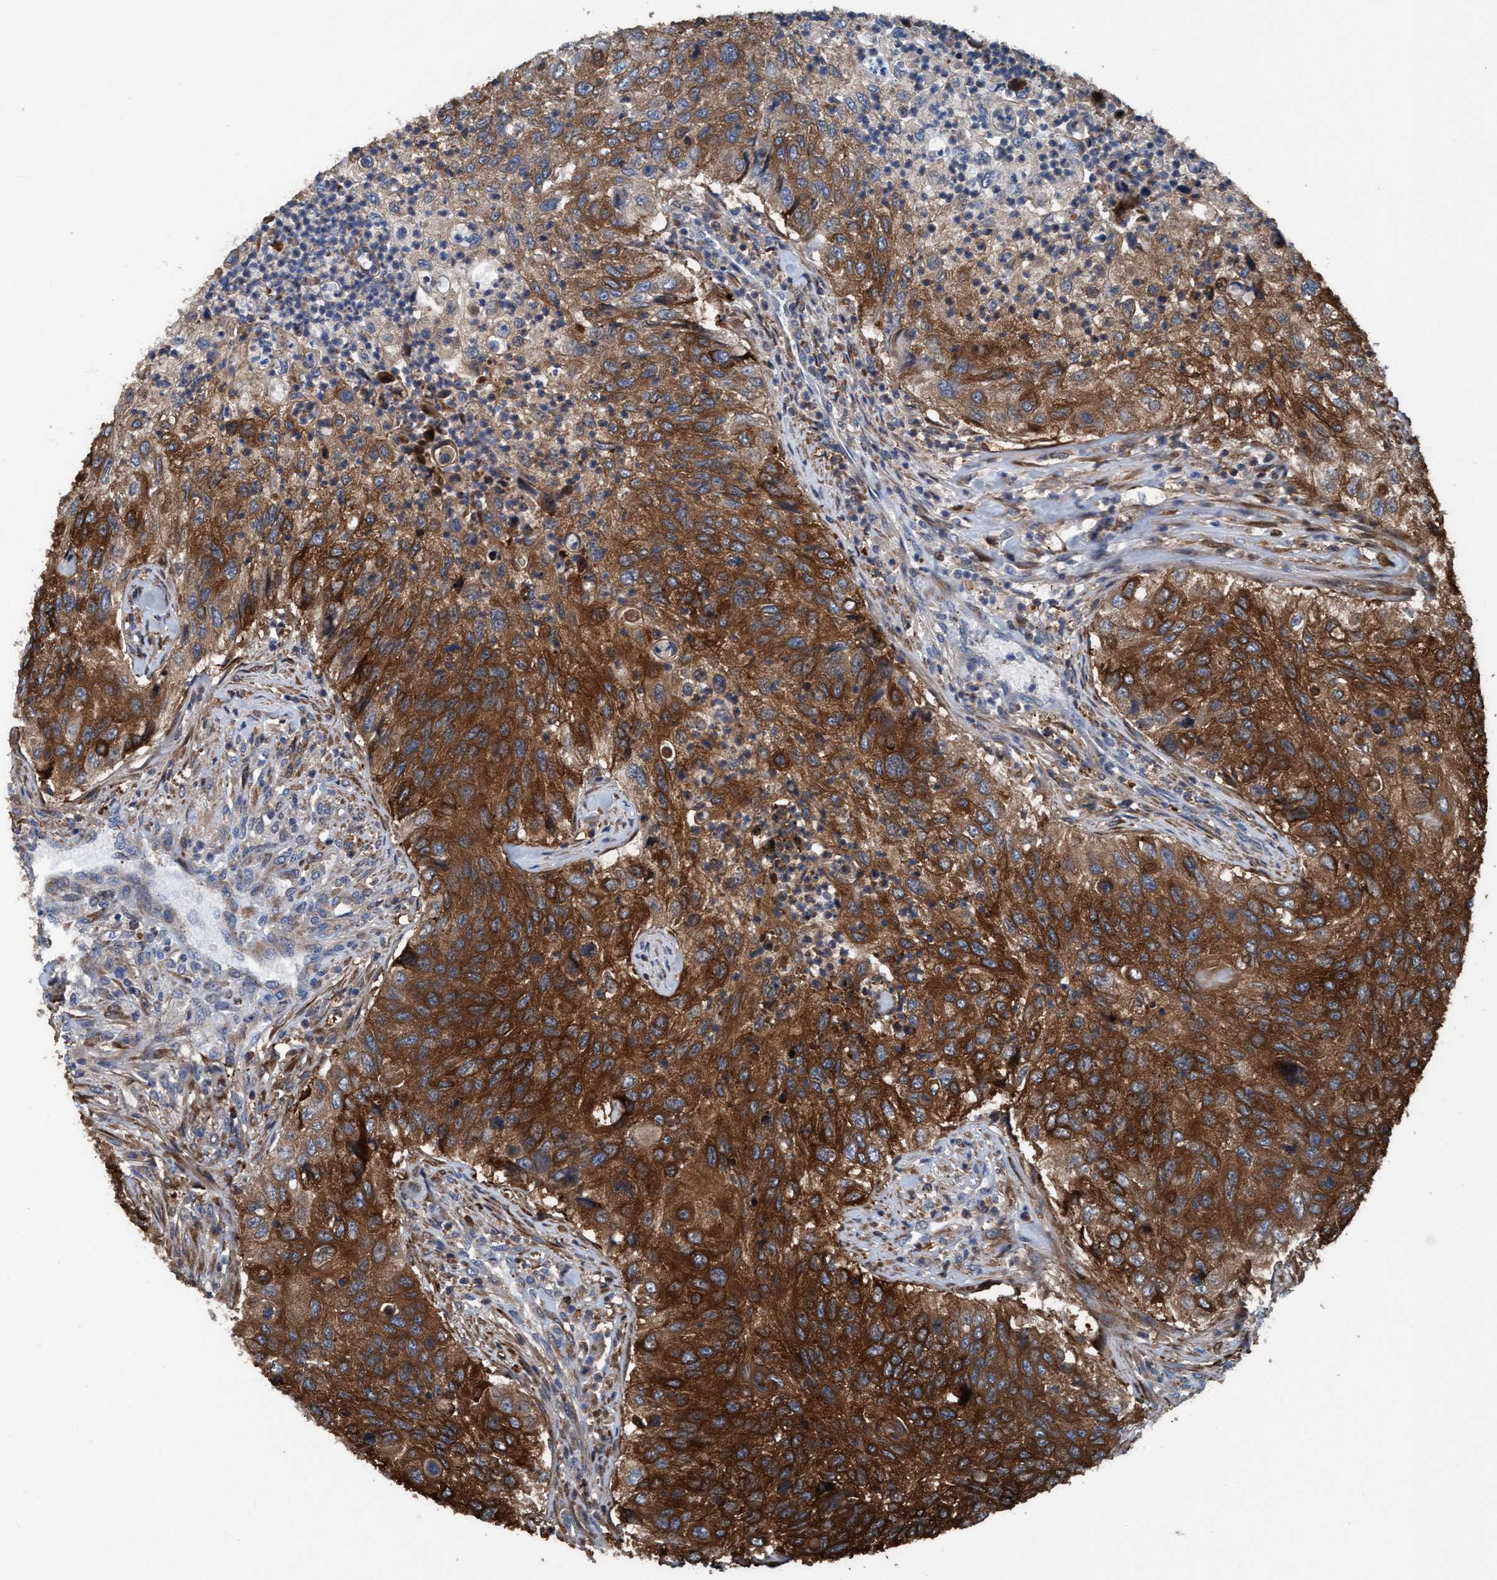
{"staining": {"intensity": "strong", "quantity": ">75%", "location": "cytoplasmic/membranous"}, "tissue": "urothelial cancer", "cell_type": "Tumor cells", "image_type": "cancer", "snomed": [{"axis": "morphology", "description": "Urothelial carcinoma, High grade"}, {"axis": "topography", "description": "Urinary bladder"}], "caption": "A photomicrograph of human urothelial cancer stained for a protein reveals strong cytoplasmic/membranous brown staining in tumor cells. (DAB = brown stain, brightfield microscopy at high magnification).", "gene": "NMT1", "patient": {"sex": "female", "age": 60}}